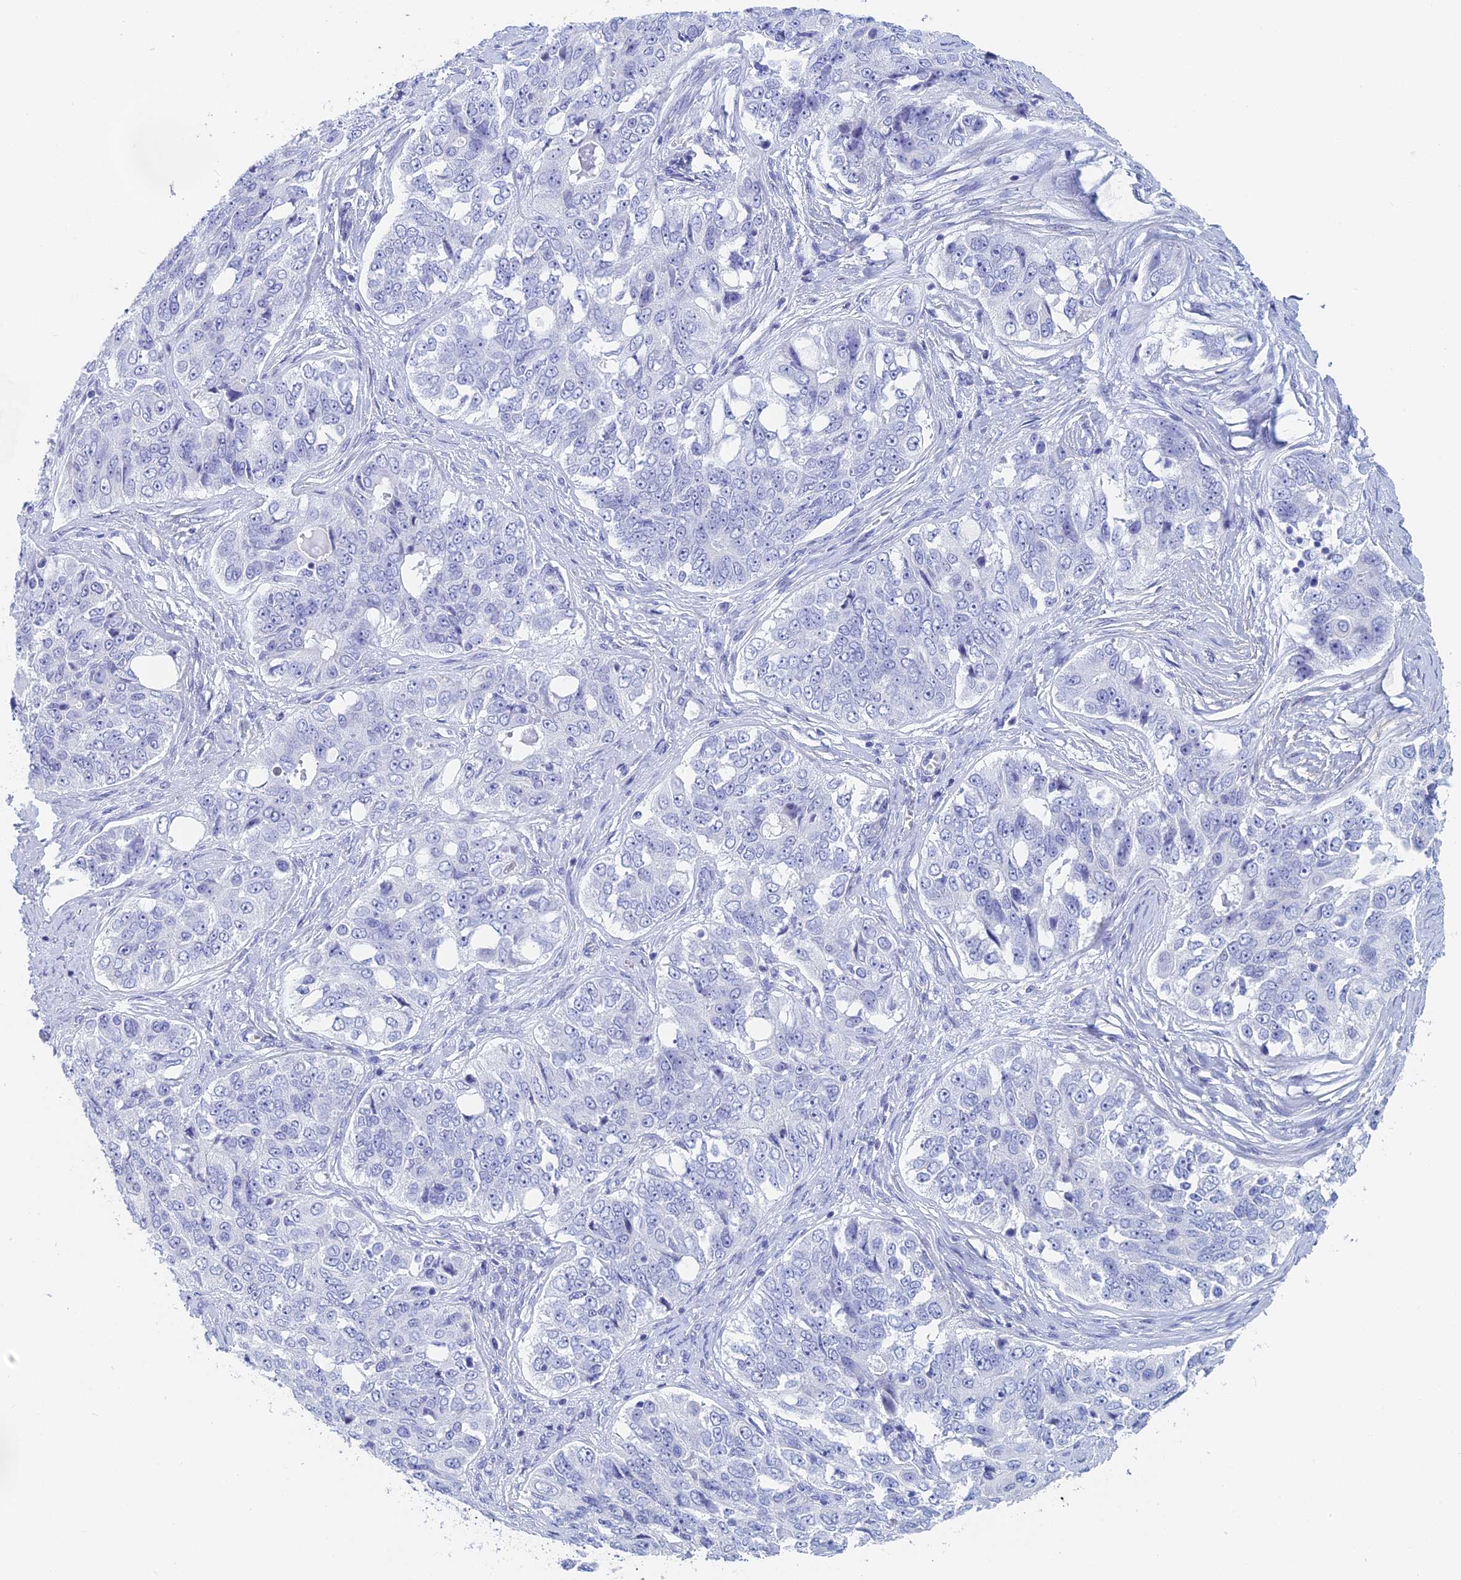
{"staining": {"intensity": "negative", "quantity": "none", "location": "none"}, "tissue": "ovarian cancer", "cell_type": "Tumor cells", "image_type": "cancer", "snomed": [{"axis": "morphology", "description": "Carcinoma, endometroid"}, {"axis": "topography", "description": "Ovary"}], "caption": "Immunohistochemical staining of human ovarian cancer (endometroid carcinoma) reveals no significant staining in tumor cells.", "gene": "KCNK18", "patient": {"sex": "female", "age": 51}}